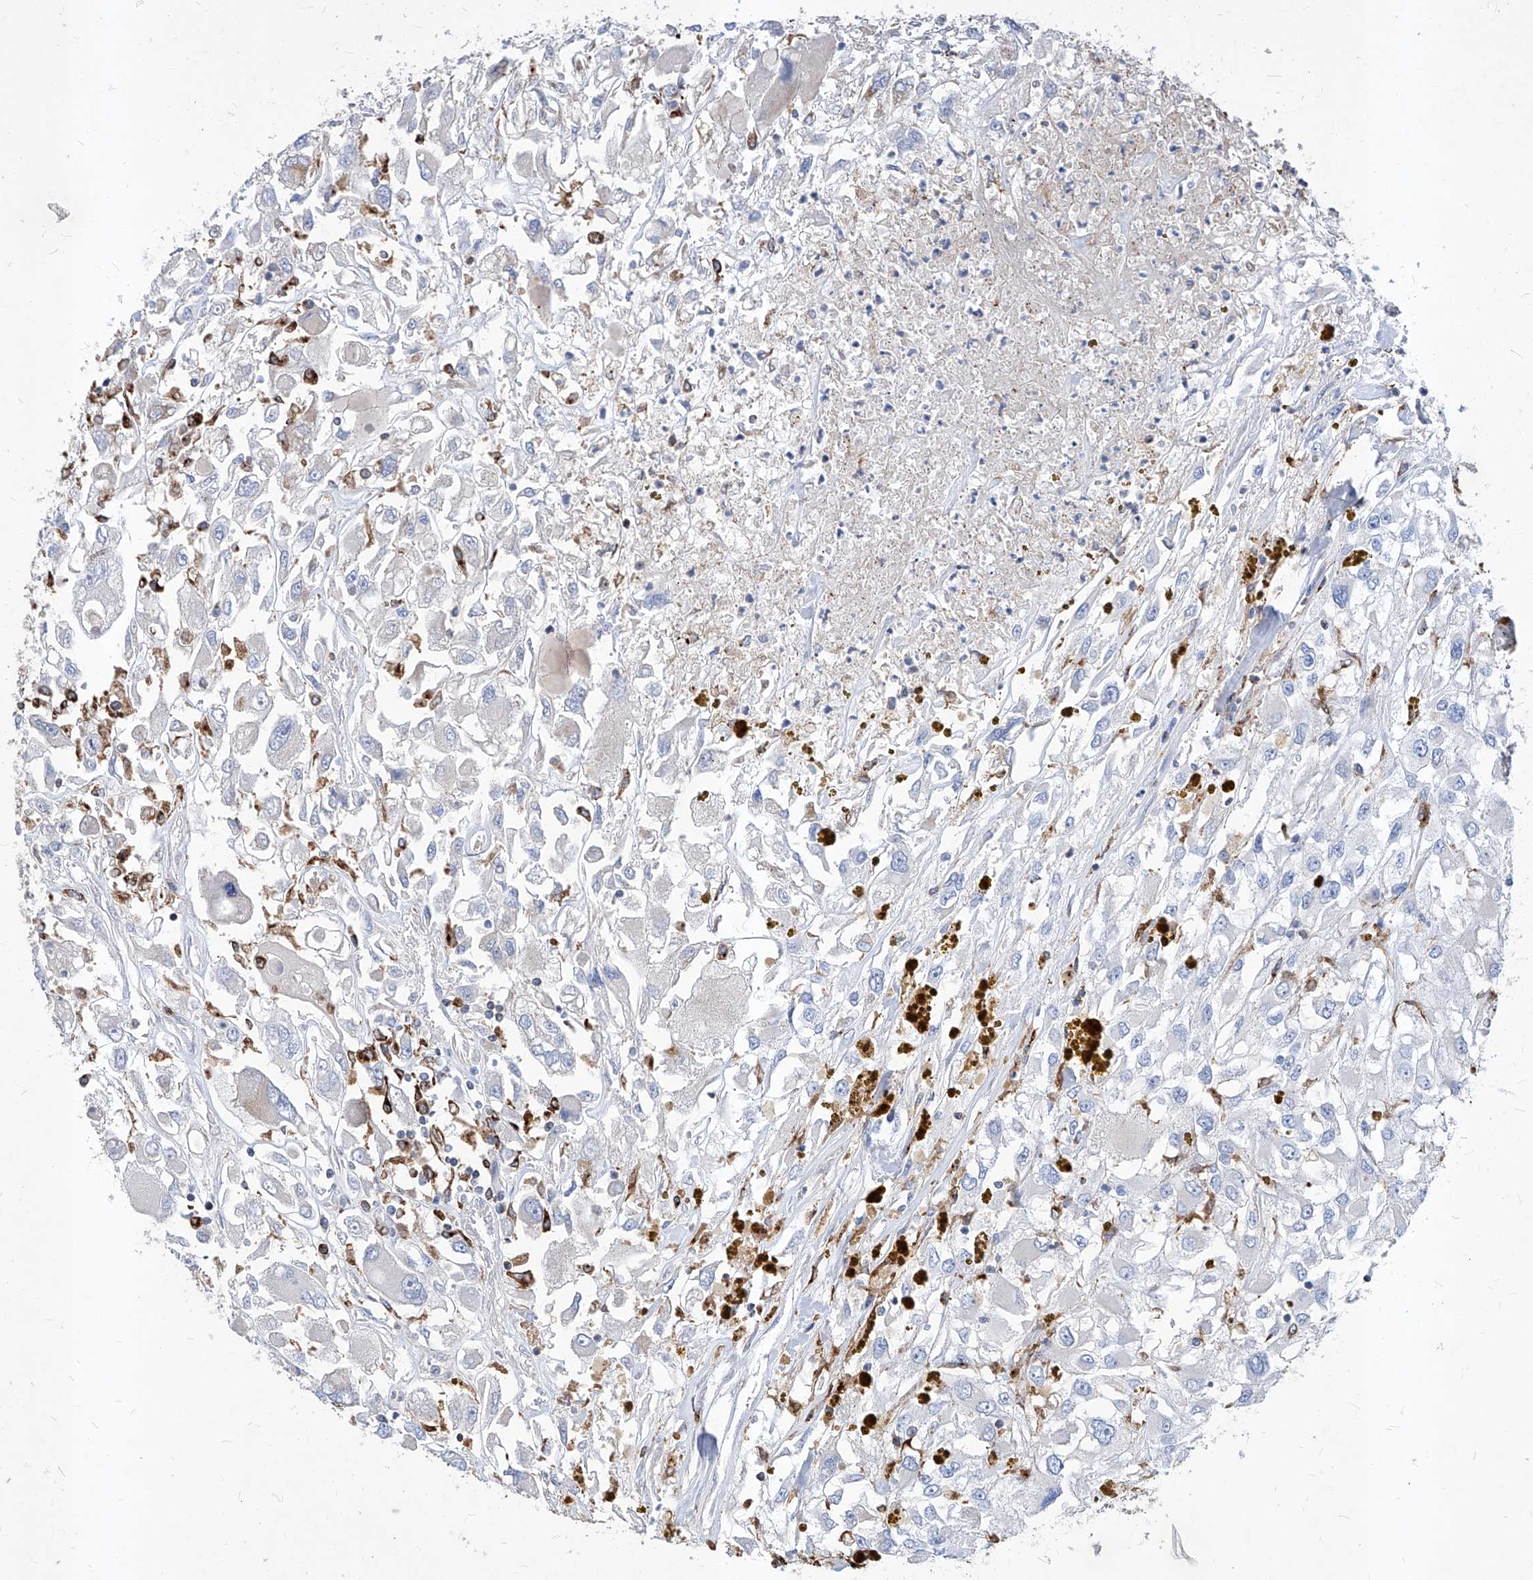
{"staining": {"intensity": "negative", "quantity": "none", "location": "none"}, "tissue": "renal cancer", "cell_type": "Tumor cells", "image_type": "cancer", "snomed": [{"axis": "morphology", "description": "Adenocarcinoma, NOS"}, {"axis": "topography", "description": "Kidney"}], "caption": "Immunohistochemistry micrograph of renal cancer stained for a protein (brown), which displays no expression in tumor cells. The staining was performed using DAB to visualize the protein expression in brown, while the nuclei were stained in blue with hematoxylin (Magnification: 20x).", "gene": "UBOX5", "patient": {"sex": "female", "age": 52}}